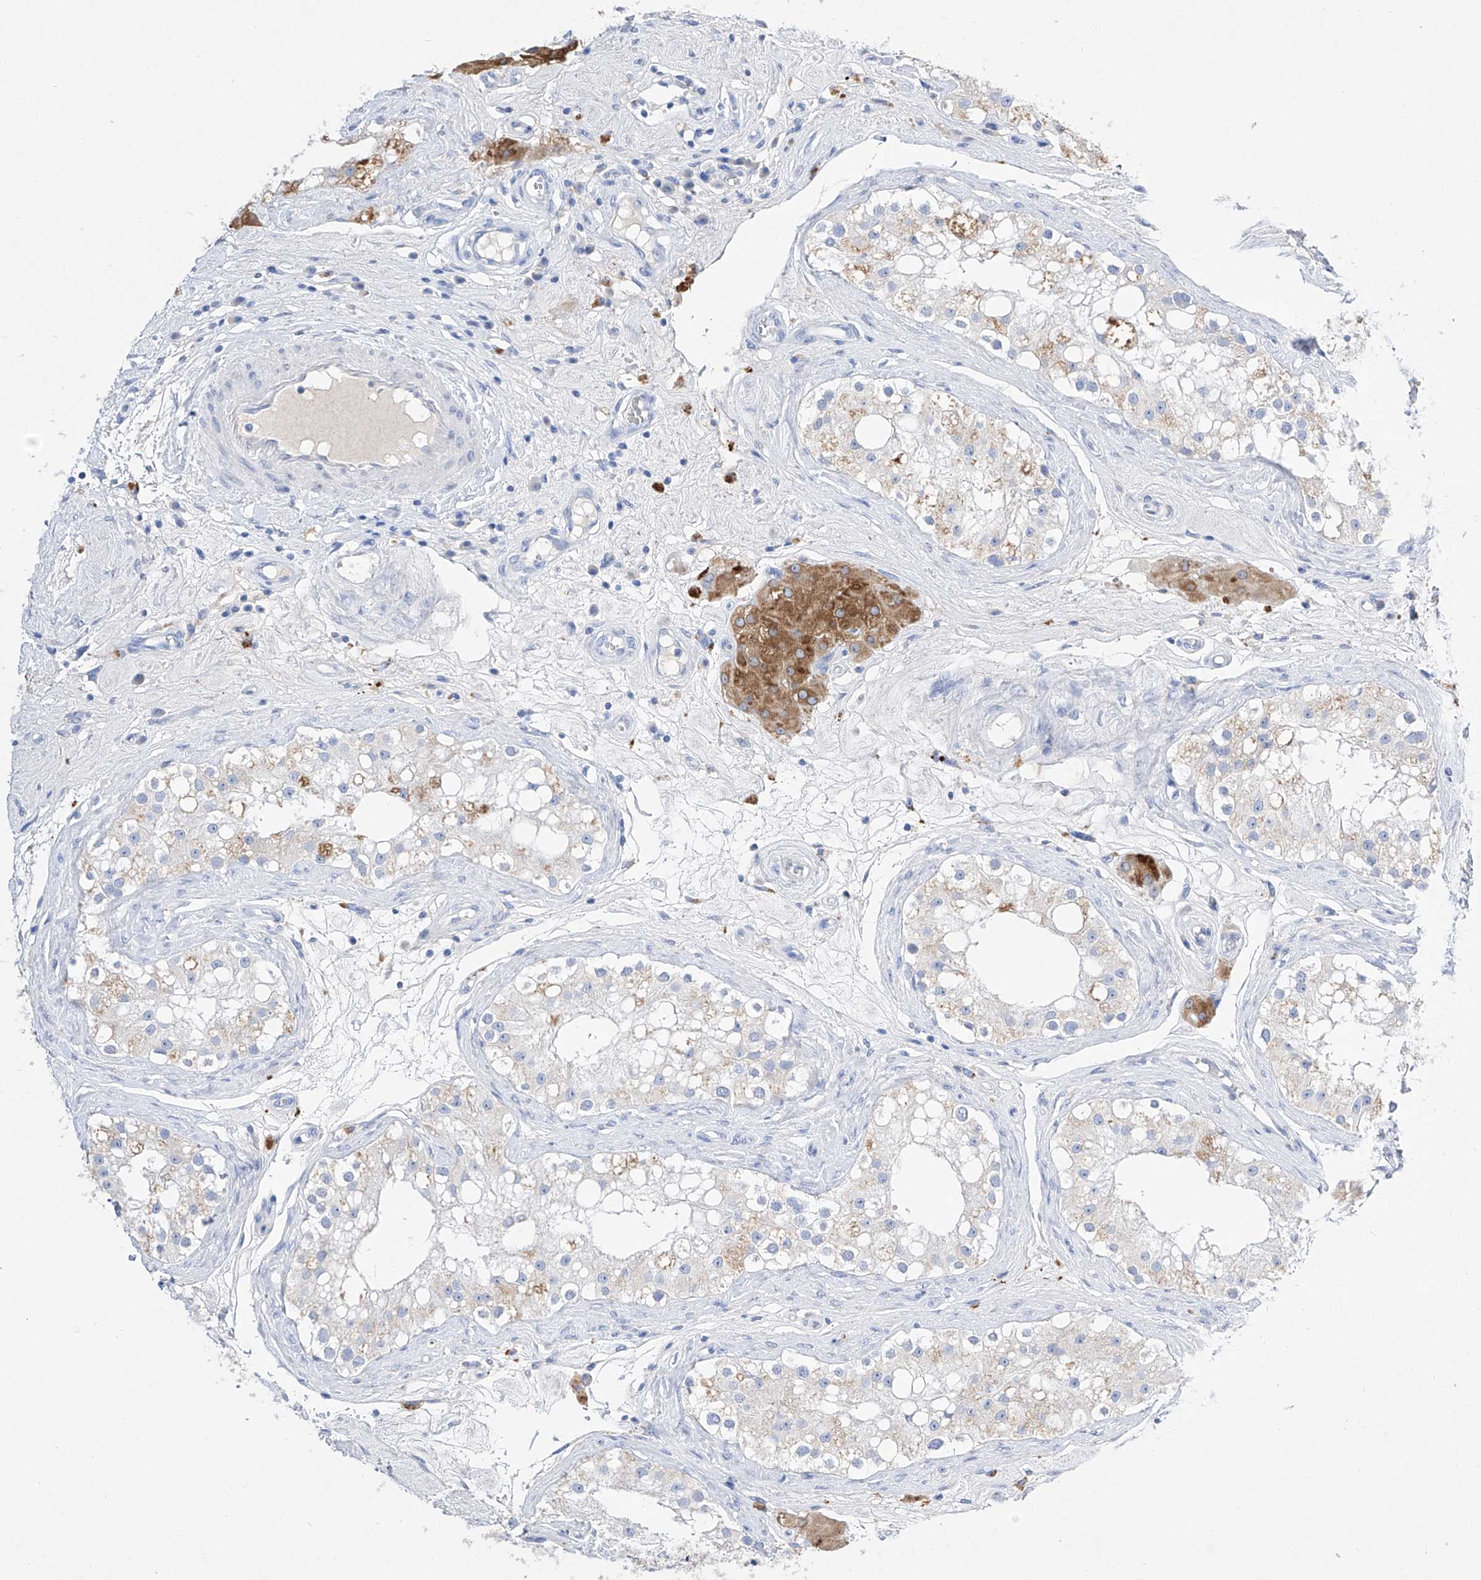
{"staining": {"intensity": "weak", "quantity": "<25%", "location": "cytoplasmic/membranous"}, "tissue": "testis", "cell_type": "Cells in seminiferous ducts", "image_type": "normal", "snomed": [{"axis": "morphology", "description": "Normal tissue, NOS"}, {"axis": "topography", "description": "Testis"}], "caption": "Immunohistochemistry photomicrograph of unremarkable human testis stained for a protein (brown), which displays no positivity in cells in seminiferous ducts.", "gene": "TM7SF2", "patient": {"sex": "male", "age": 84}}